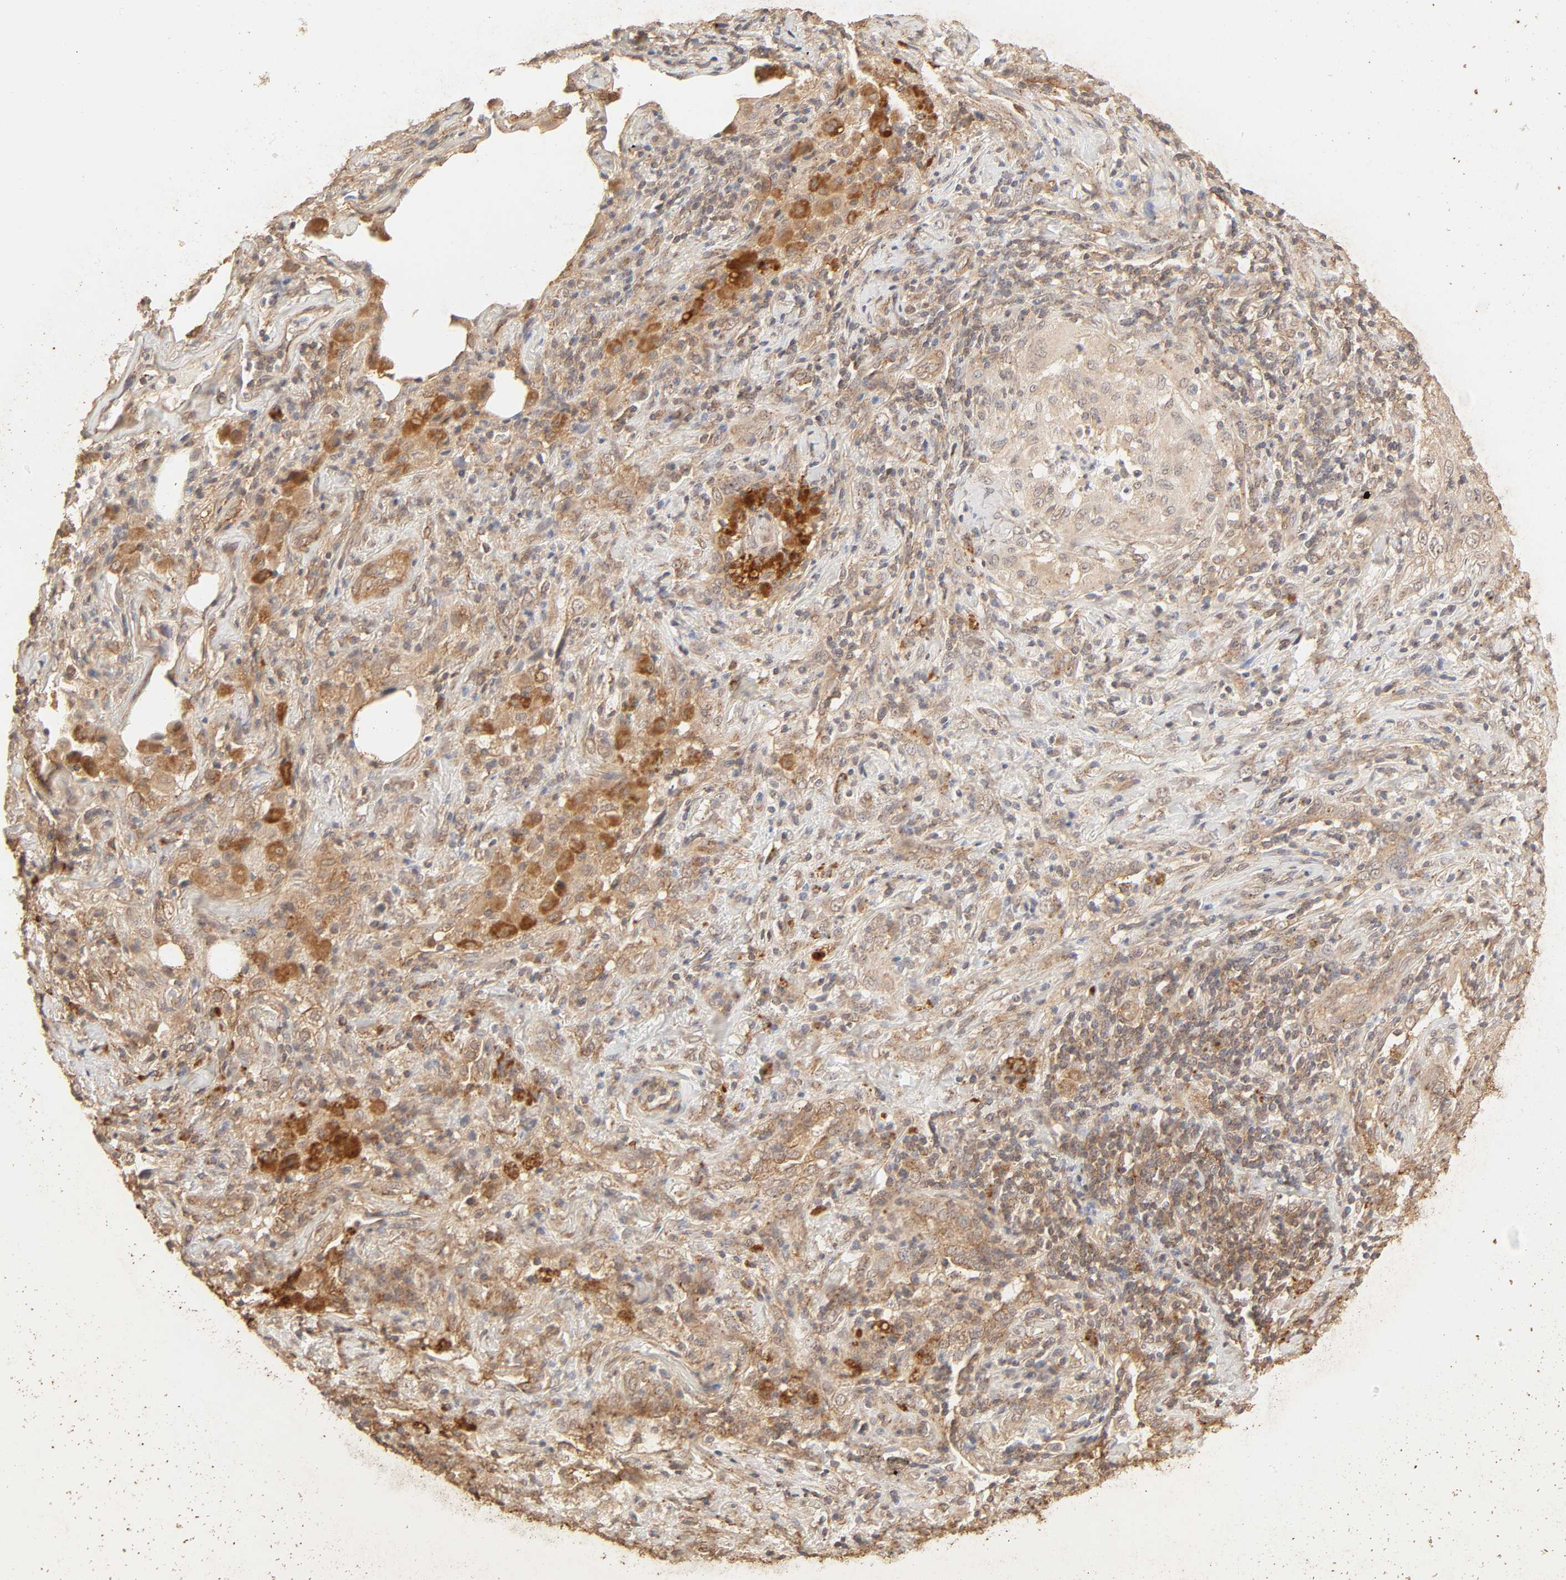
{"staining": {"intensity": "moderate", "quantity": ">75%", "location": "cytoplasmic/membranous"}, "tissue": "lung cancer", "cell_type": "Tumor cells", "image_type": "cancer", "snomed": [{"axis": "morphology", "description": "Squamous cell carcinoma, NOS"}, {"axis": "topography", "description": "Lung"}], "caption": "Immunohistochemistry (IHC) photomicrograph of neoplastic tissue: human lung cancer (squamous cell carcinoma) stained using immunohistochemistry (IHC) demonstrates medium levels of moderate protein expression localized specifically in the cytoplasmic/membranous of tumor cells, appearing as a cytoplasmic/membranous brown color.", "gene": "EPS8", "patient": {"sex": "female", "age": 67}}